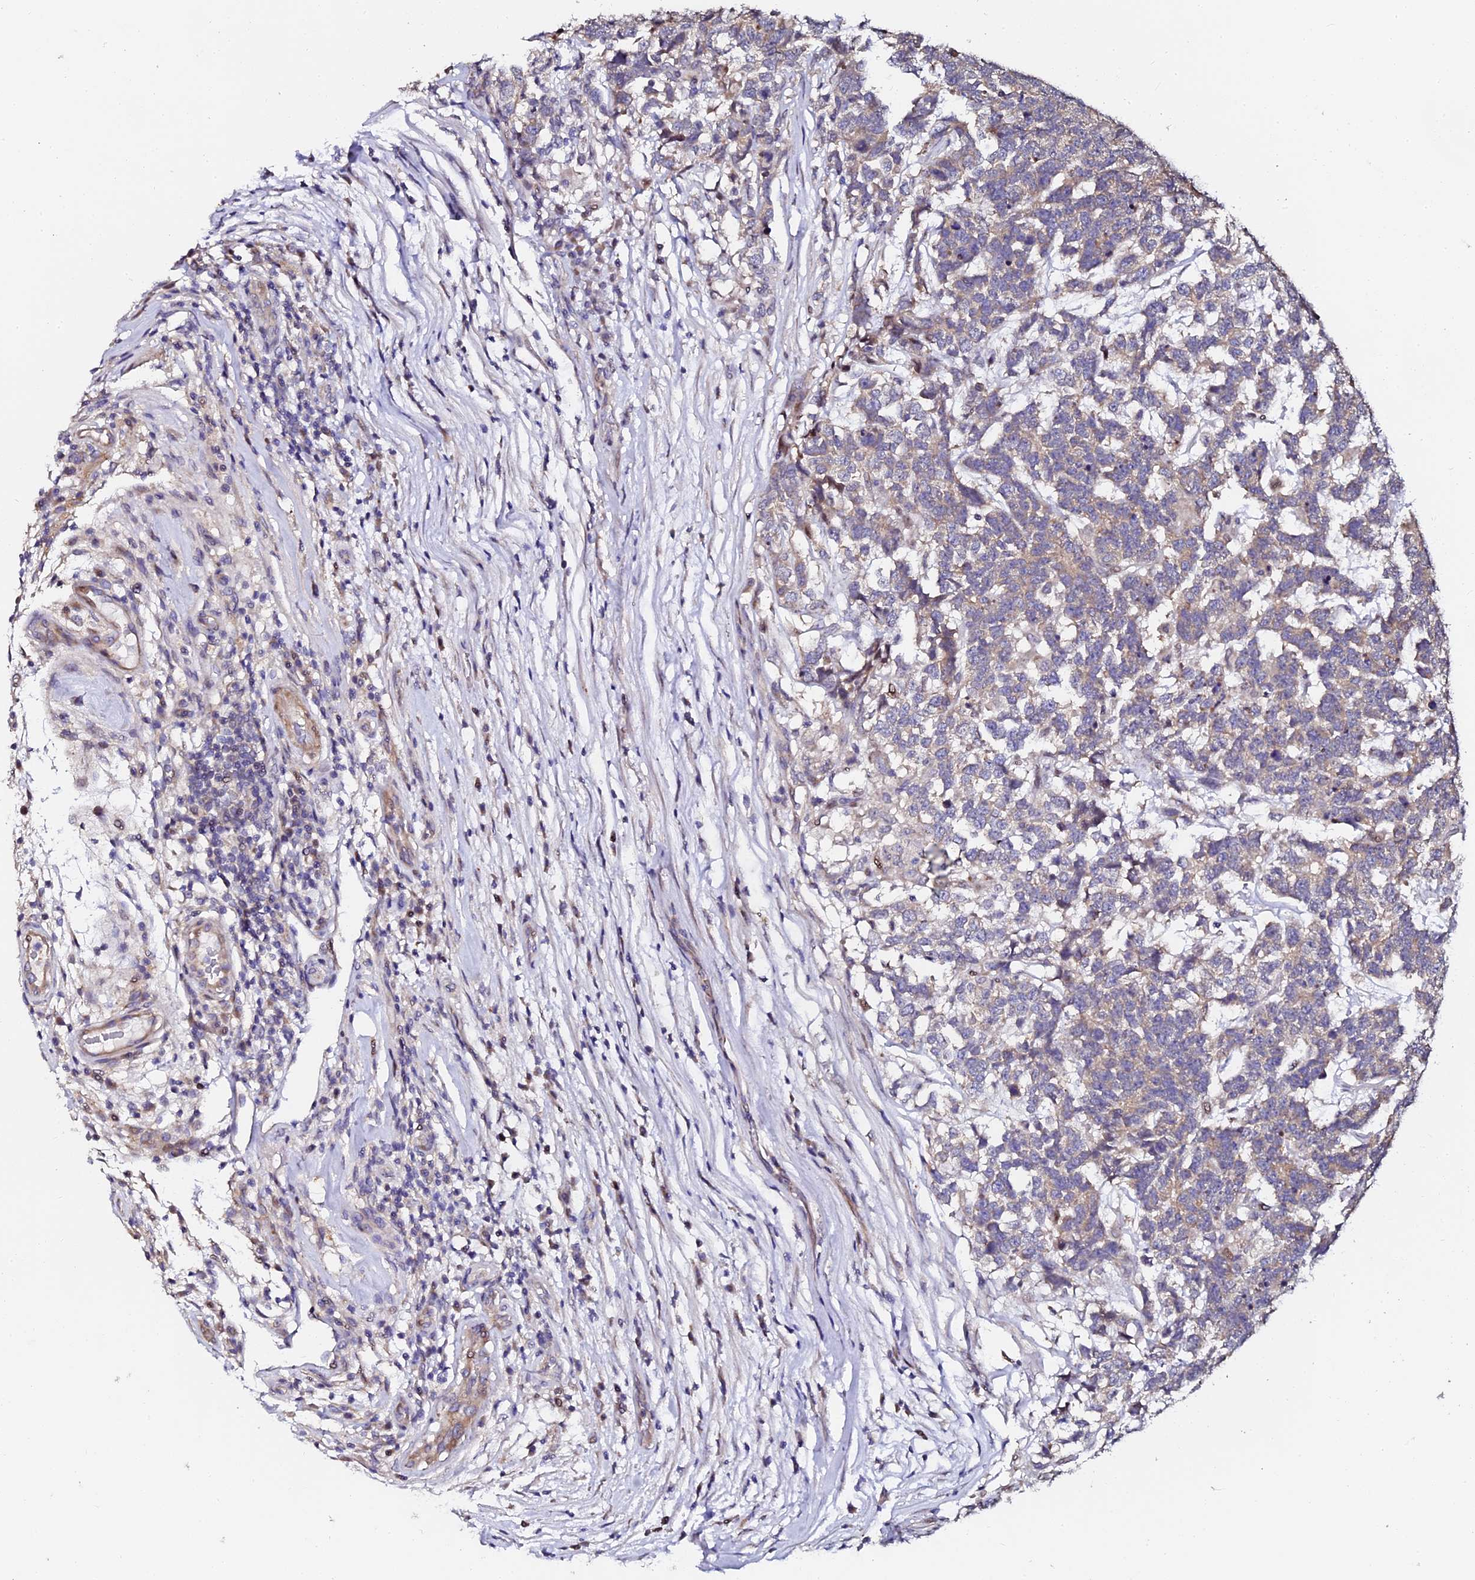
{"staining": {"intensity": "weak", "quantity": "<25%", "location": "cytoplasmic/membranous"}, "tissue": "testis cancer", "cell_type": "Tumor cells", "image_type": "cancer", "snomed": [{"axis": "morphology", "description": "Carcinoma, Embryonal, NOS"}, {"axis": "topography", "description": "Testis"}], "caption": "The photomicrograph reveals no staining of tumor cells in testis cancer.", "gene": "GPN3", "patient": {"sex": "male", "age": 26}}